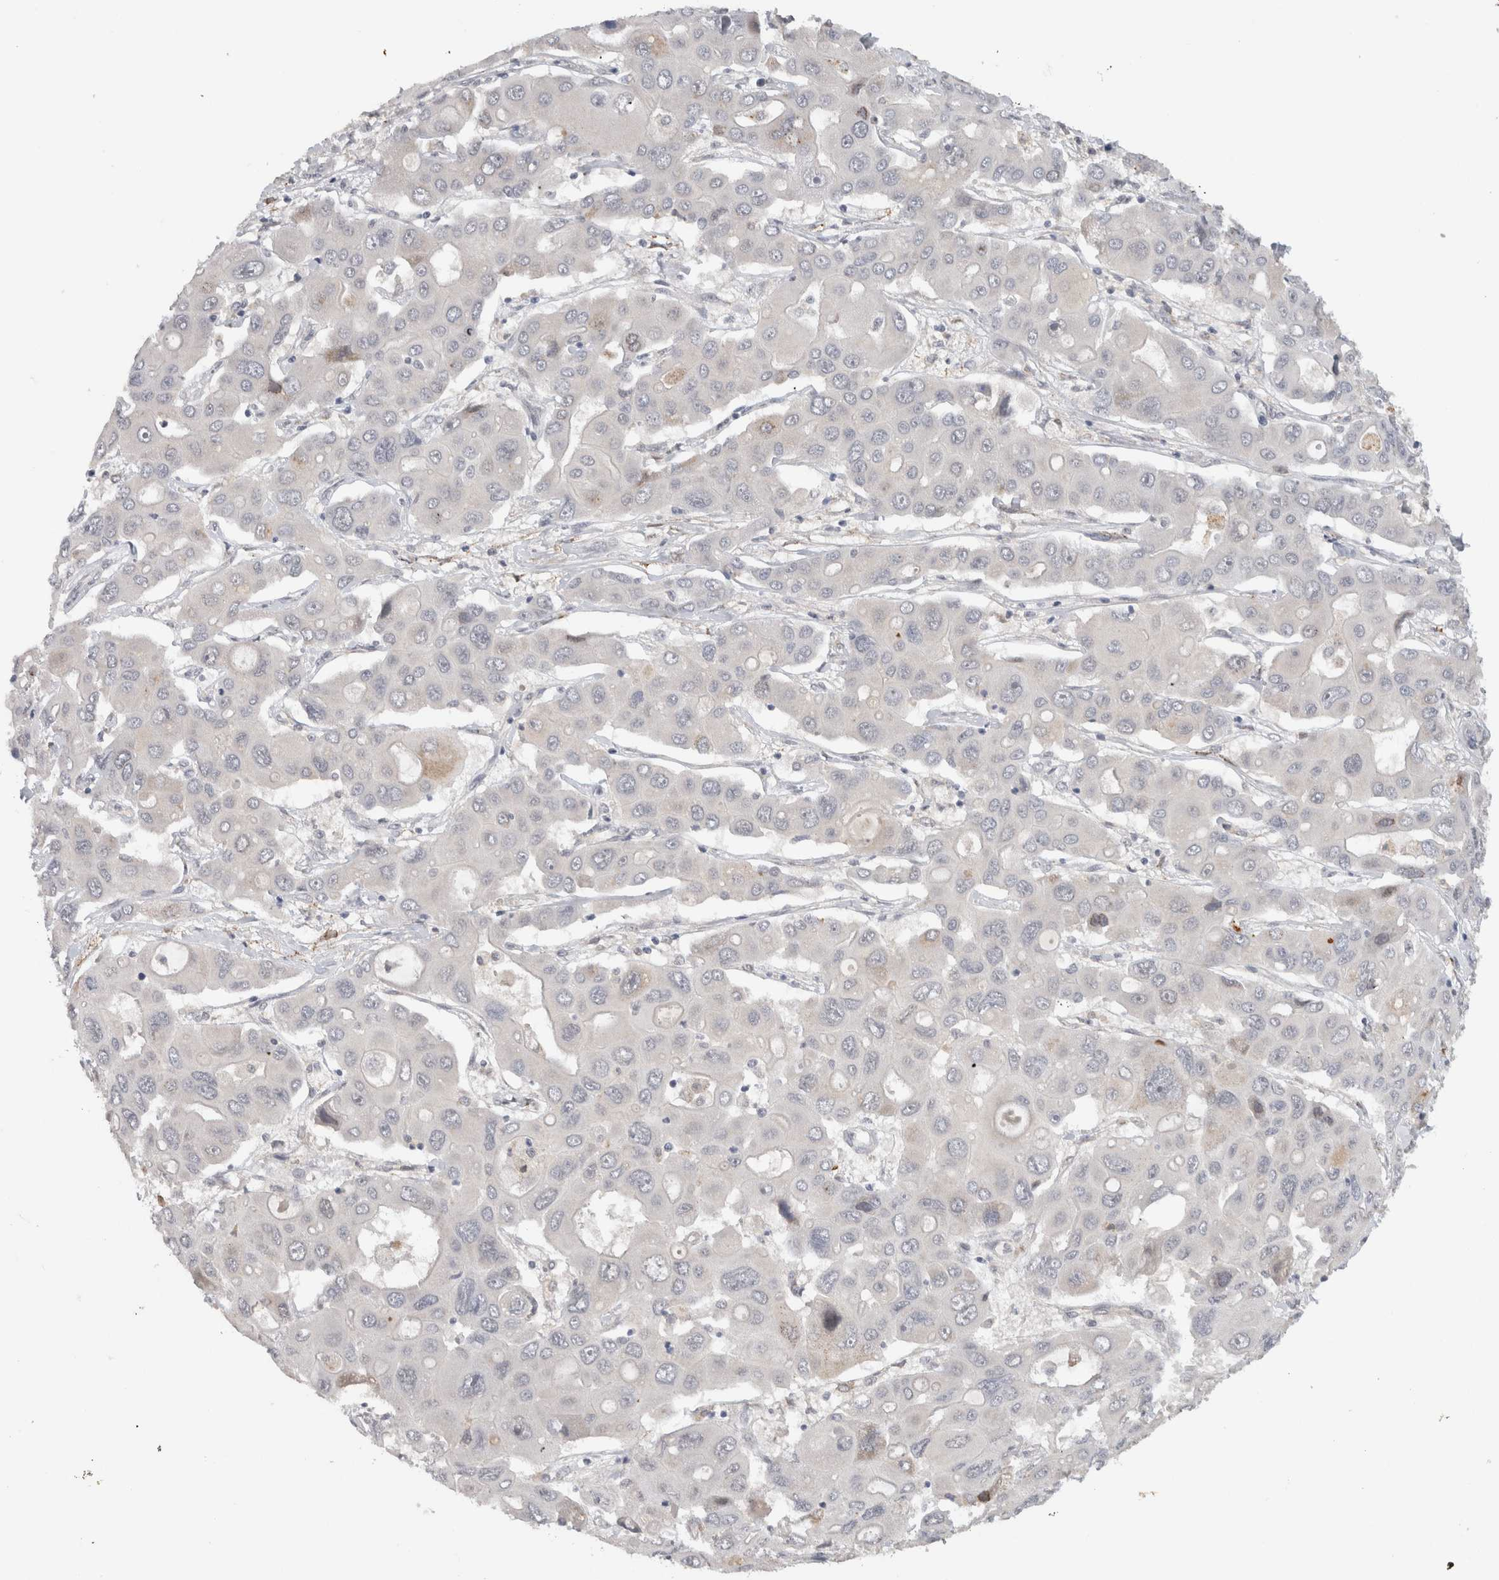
{"staining": {"intensity": "negative", "quantity": "none", "location": "none"}, "tissue": "liver cancer", "cell_type": "Tumor cells", "image_type": "cancer", "snomed": [{"axis": "morphology", "description": "Cholangiocarcinoma"}, {"axis": "topography", "description": "Liver"}], "caption": "IHC micrograph of neoplastic tissue: human liver cancer stained with DAB demonstrates no significant protein expression in tumor cells.", "gene": "PRXL2A", "patient": {"sex": "male", "age": 67}}